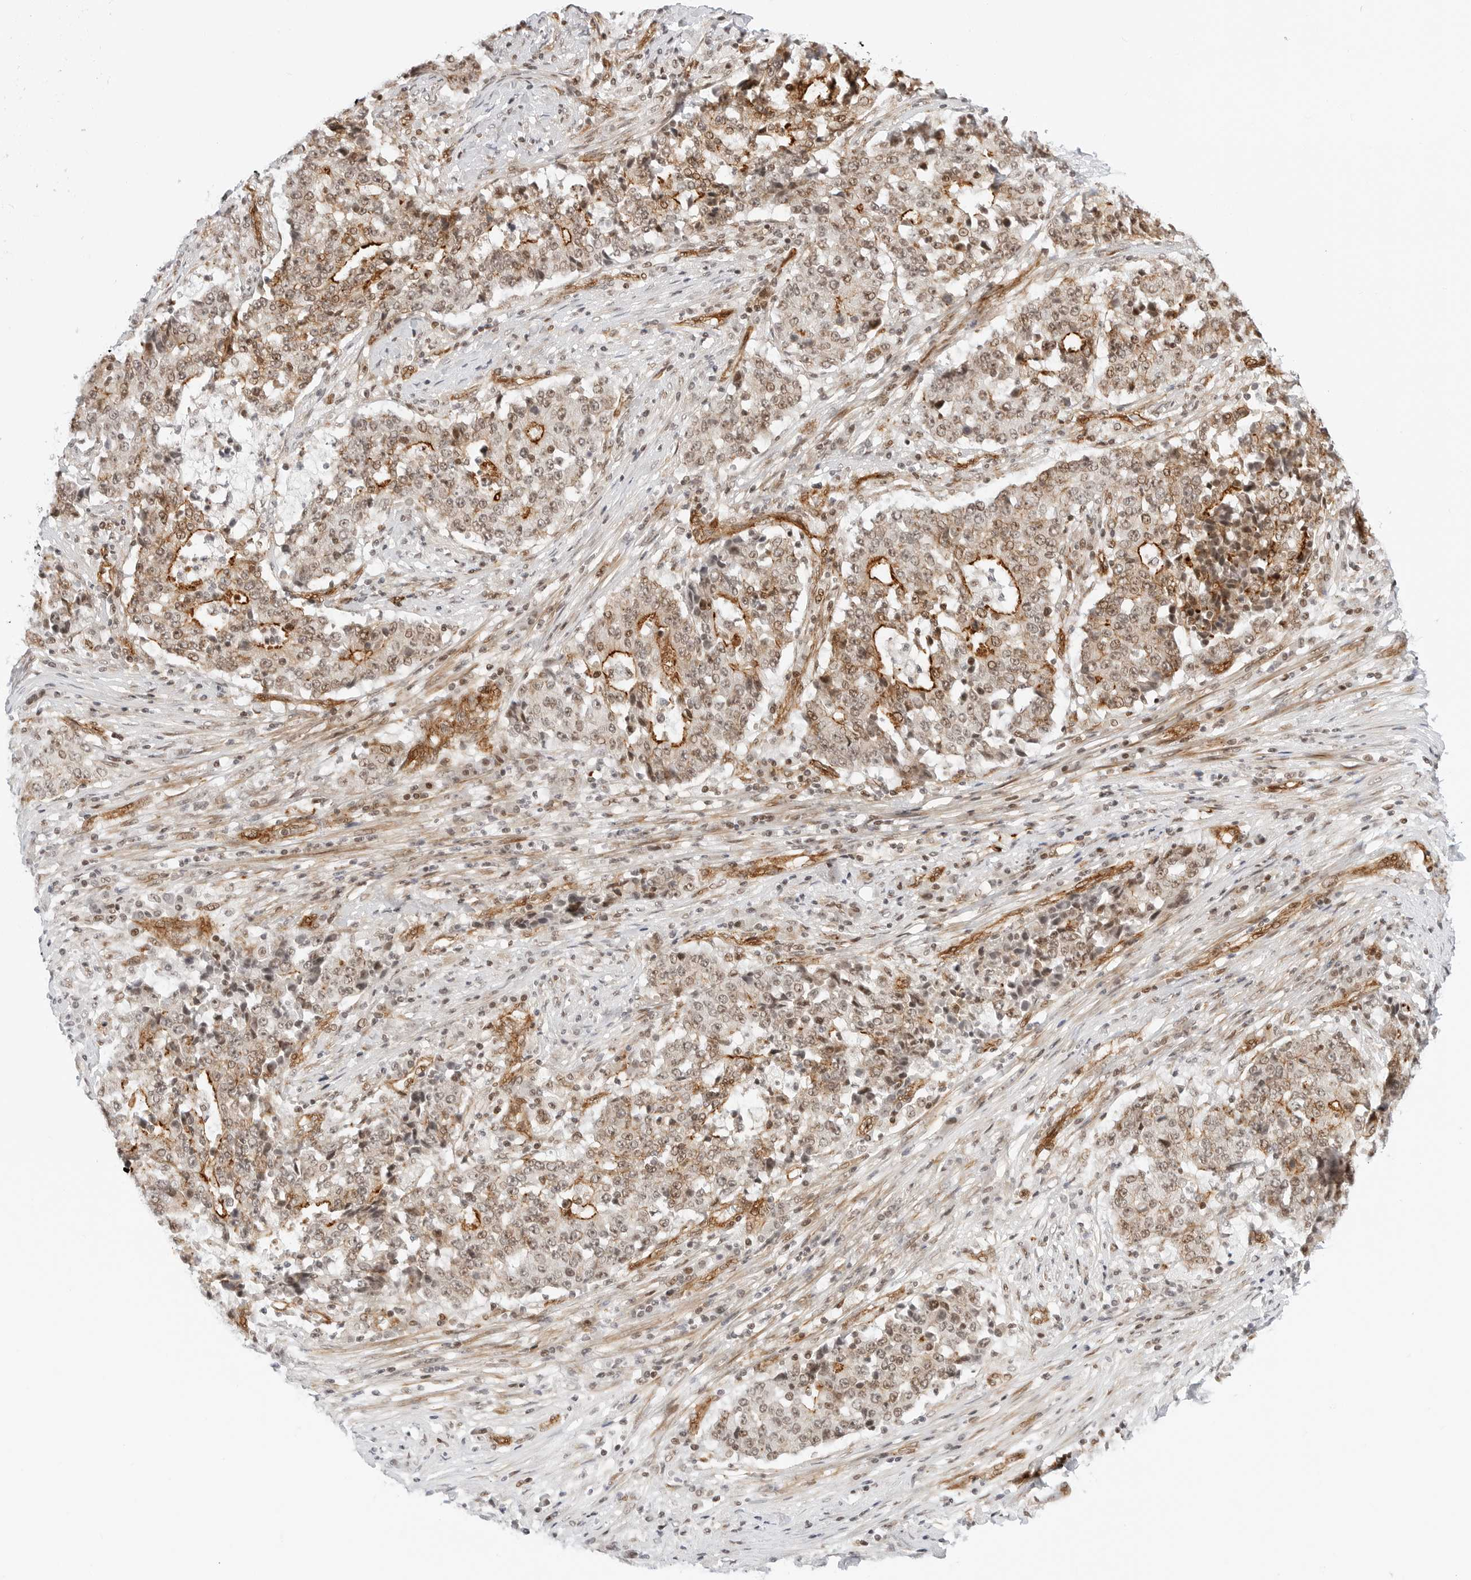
{"staining": {"intensity": "moderate", "quantity": ">75%", "location": "cytoplasmic/membranous,nuclear"}, "tissue": "stomach cancer", "cell_type": "Tumor cells", "image_type": "cancer", "snomed": [{"axis": "morphology", "description": "Adenocarcinoma, NOS"}, {"axis": "topography", "description": "Stomach"}], "caption": "The immunohistochemical stain shows moderate cytoplasmic/membranous and nuclear staining in tumor cells of stomach cancer (adenocarcinoma) tissue.", "gene": "ZNF613", "patient": {"sex": "male", "age": 59}}